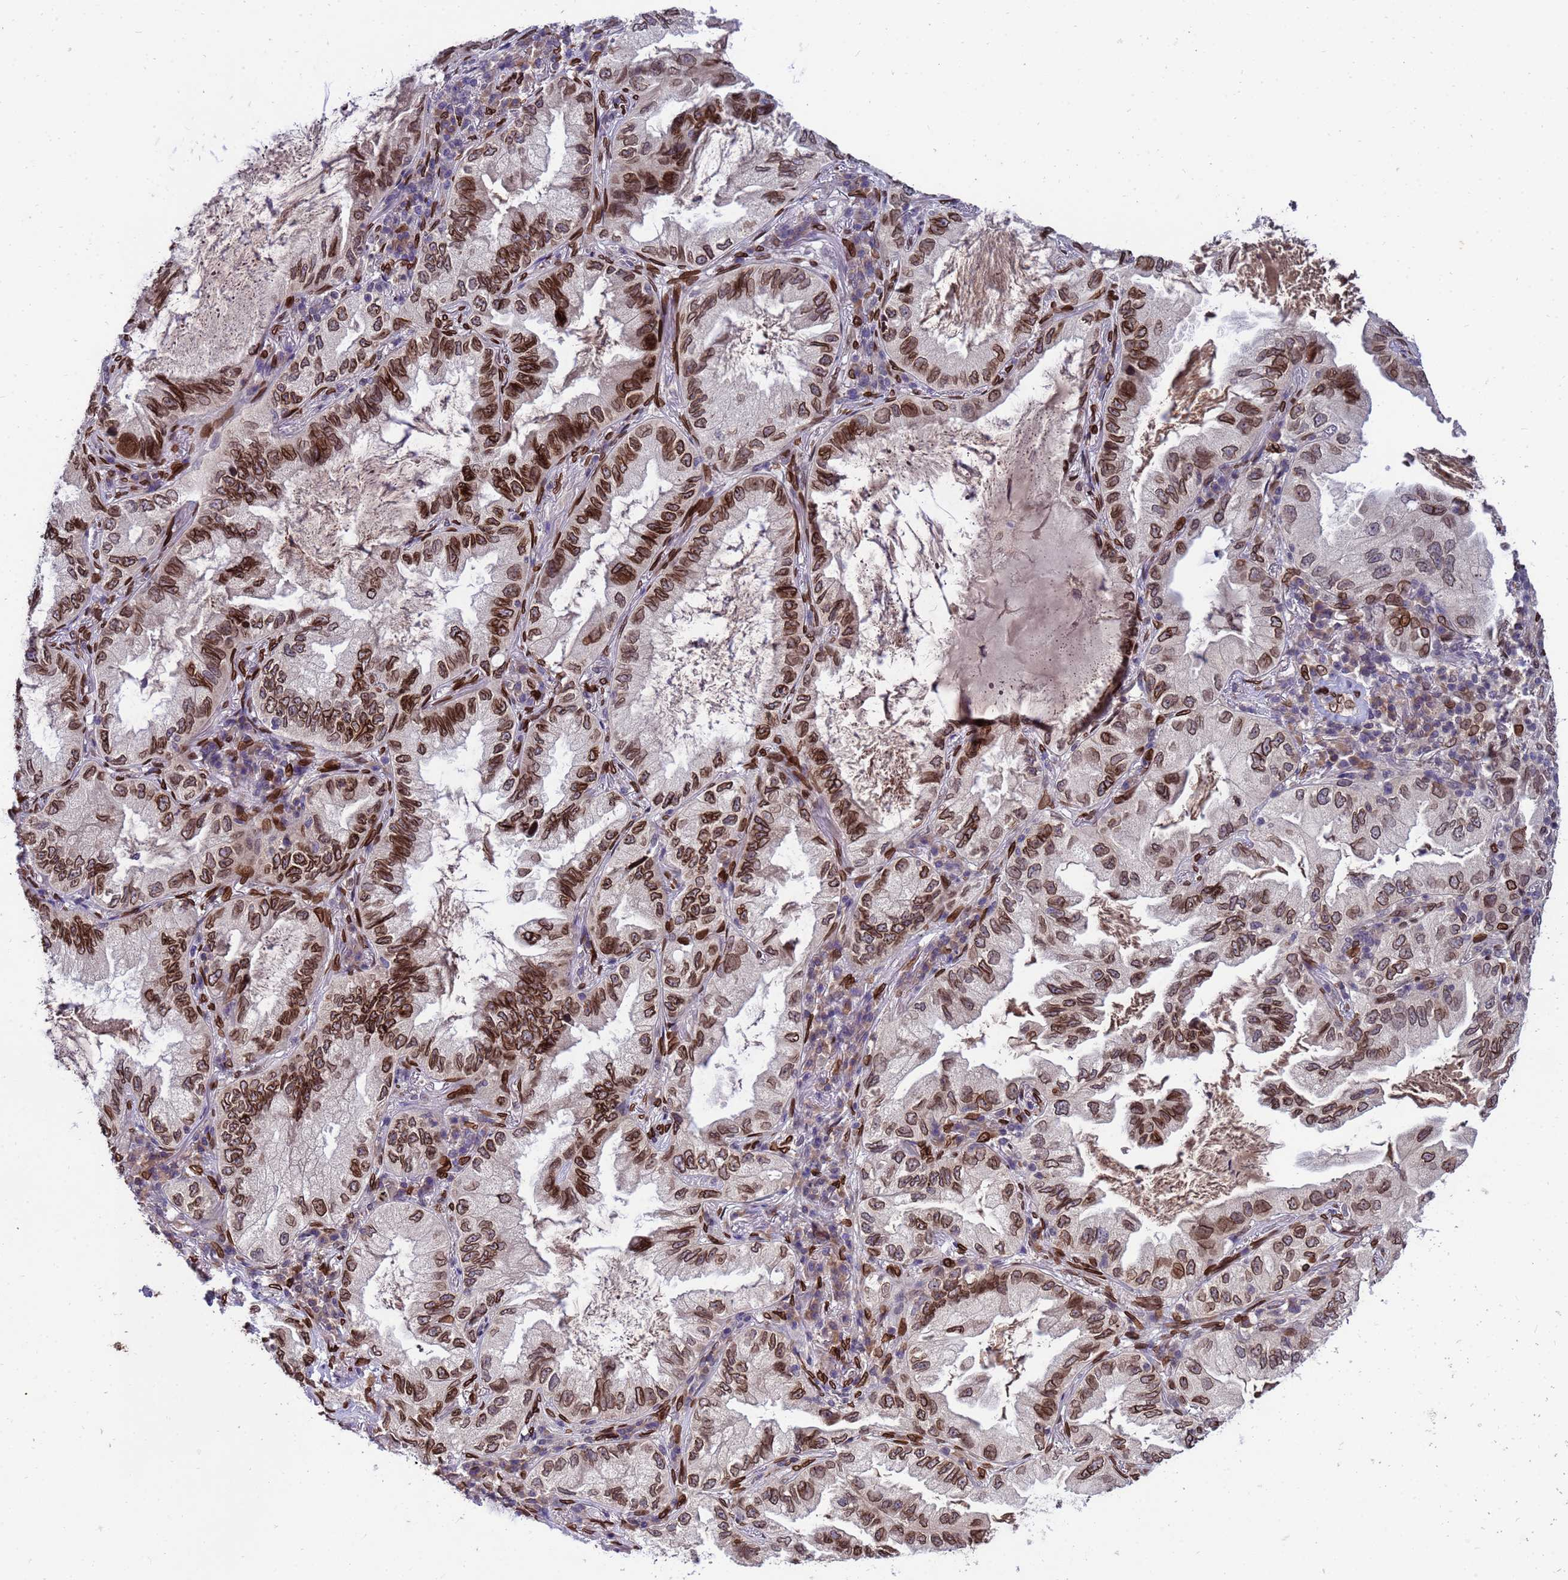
{"staining": {"intensity": "strong", "quantity": ">75%", "location": "cytoplasmic/membranous,nuclear"}, "tissue": "lung cancer", "cell_type": "Tumor cells", "image_type": "cancer", "snomed": [{"axis": "morphology", "description": "Adenocarcinoma, NOS"}, {"axis": "topography", "description": "Lung"}], "caption": "Strong cytoplasmic/membranous and nuclear expression for a protein is appreciated in approximately >75% of tumor cells of lung cancer (adenocarcinoma) using IHC.", "gene": "GPR135", "patient": {"sex": "female", "age": 69}}